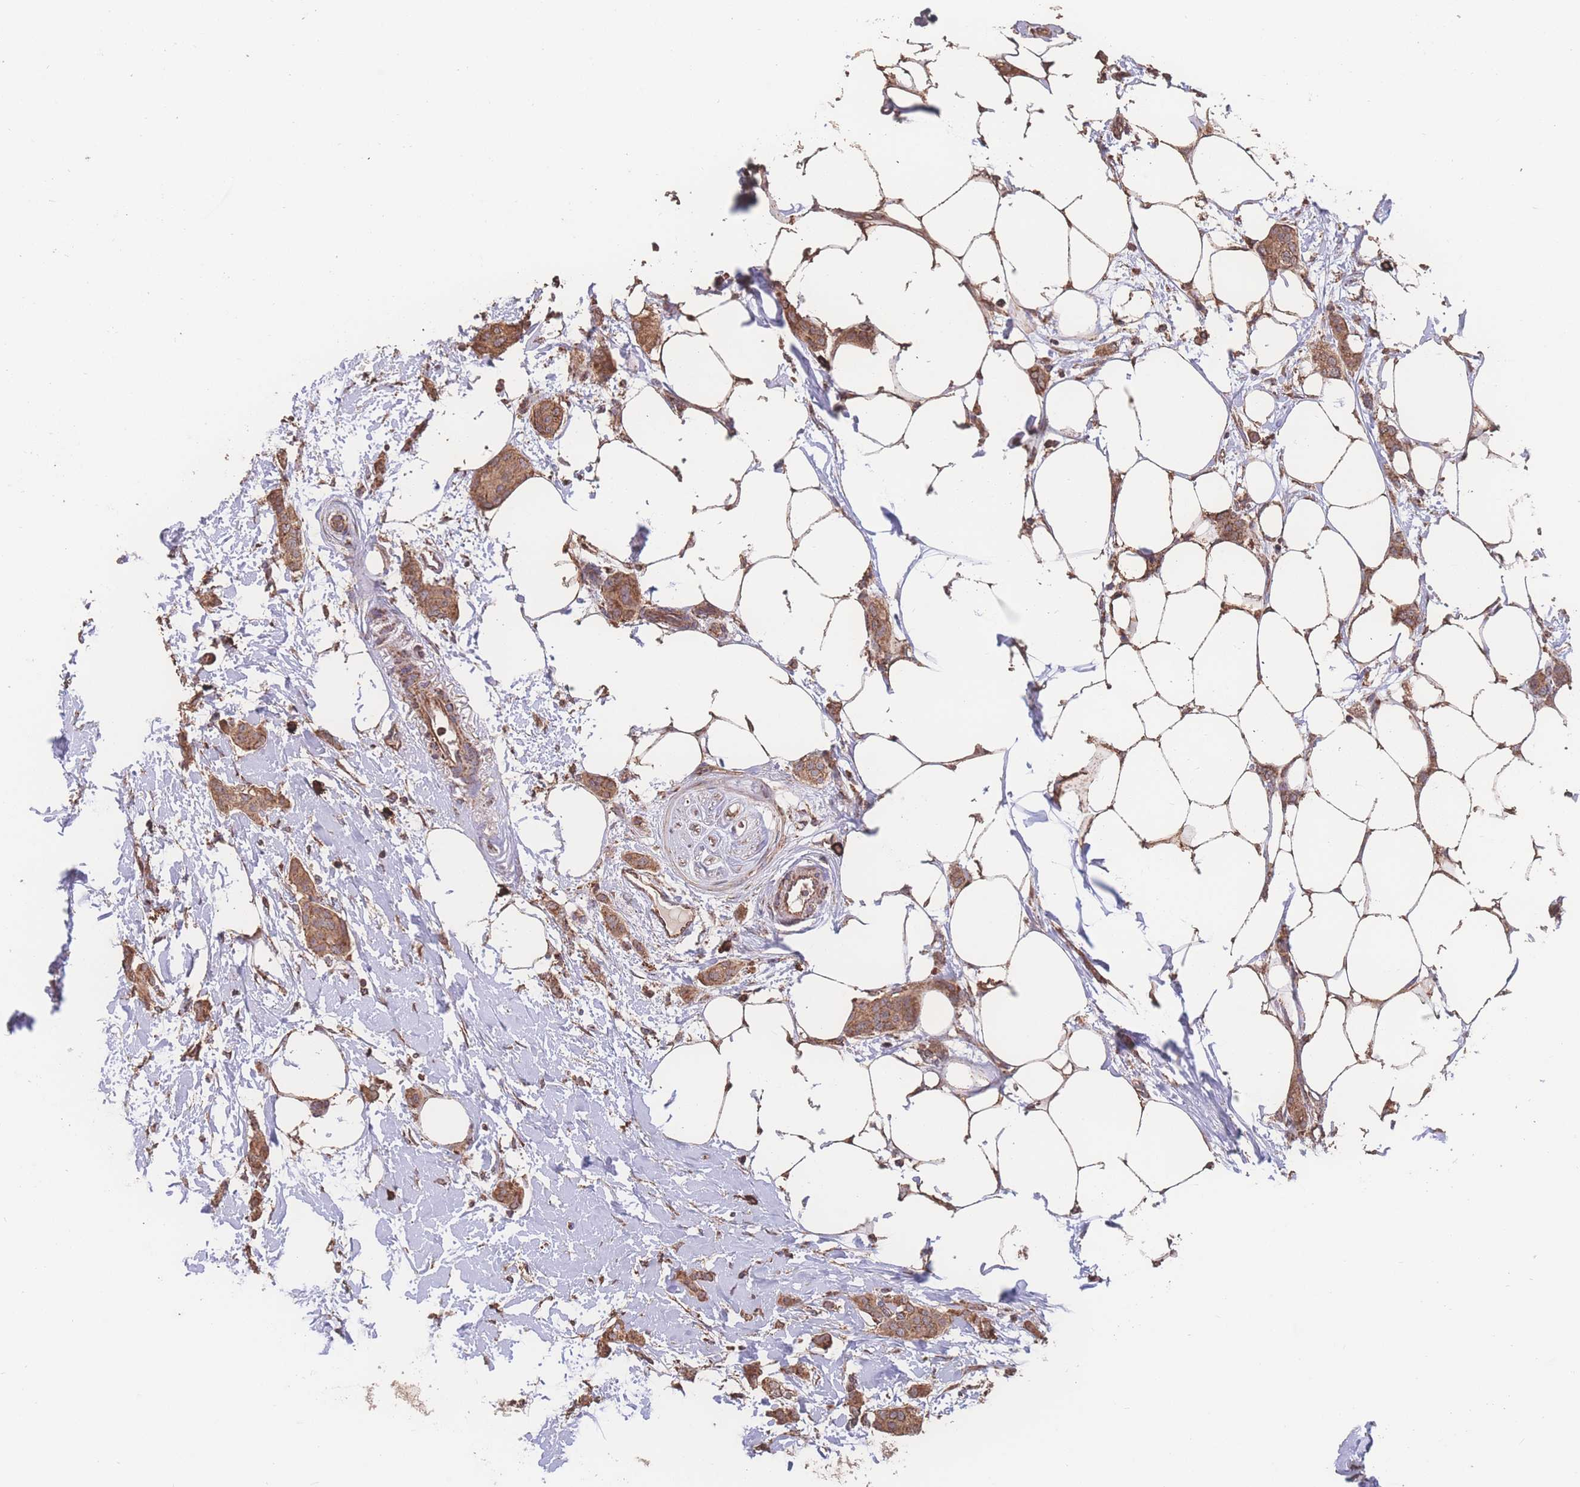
{"staining": {"intensity": "moderate", "quantity": ">75%", "location": "cytoplasmic/membranous"}, "tissue": "breast cancer", "cell_type": "Tumor cells", "image_type": "cancer", "snomed": [{"axis": "morphology", "description": "Duct carcinoma"}, {"axis": "topography", "description": "Breast"}], "caption": "About >75% of tumor cells in human breast cancer demonstrate moderate cytoplasmic/membranous protein expression as visualized by brown immunohistochemical staining.", "gene": "SGSM3", "patient": {"sex": "female", "age": 72}}